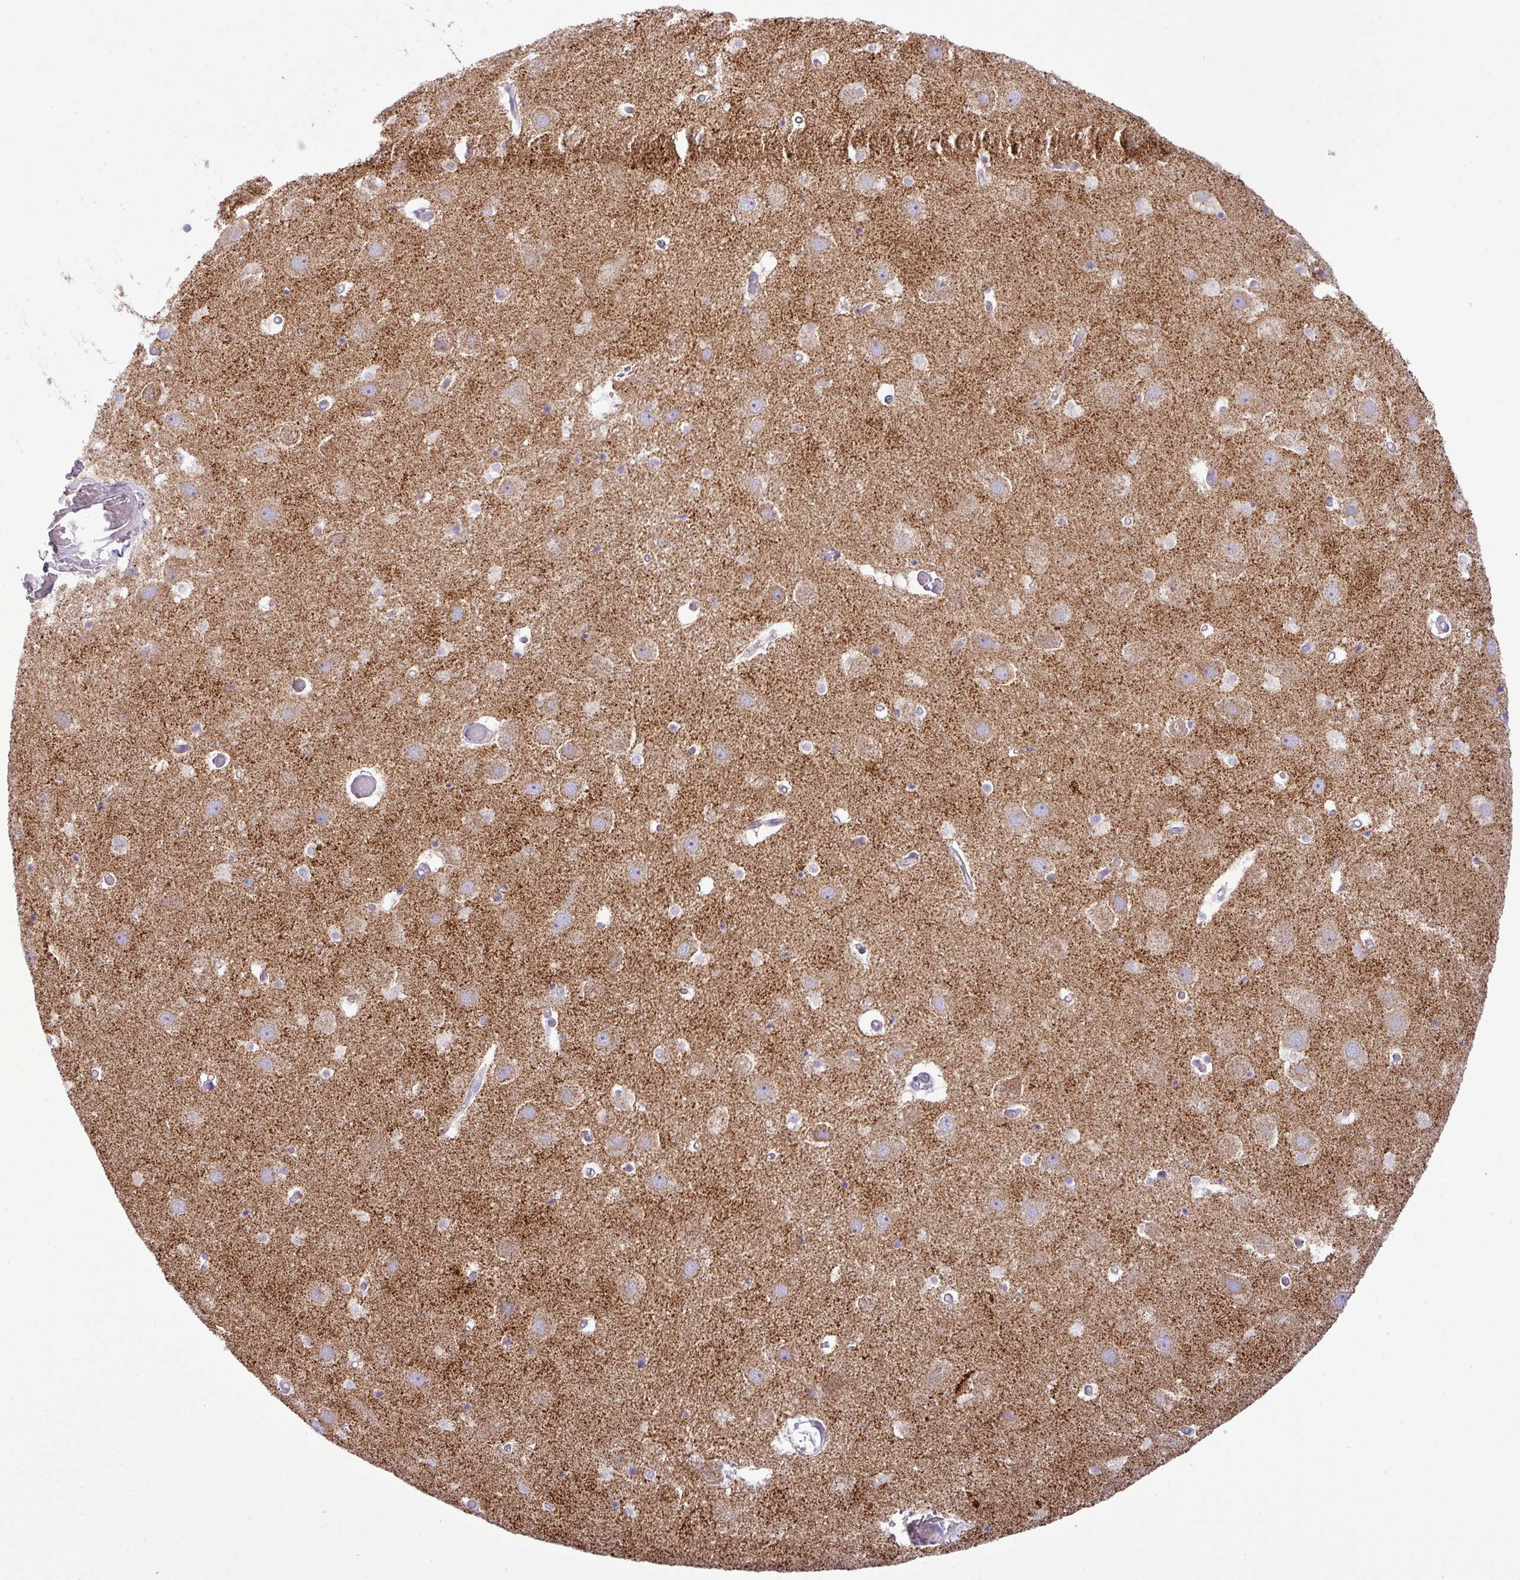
{"staining": {"intensity": "negative", "quantity": "none", "location": "none"}, "tissue": "hippocampus", "cell_type": "Glial cells", "image_type": "normal", "snomed": [{"axis": "morphology", "description": "Normal tissue, NOS"}, {"axis": "topography", "description": "Hippocampus"}], "caption": "High power microscopy image of an immunohistochemistry photomicrograph of normal hippocampus, revealing no significant expression in glial cells. The staining is performed using DAB brown chromogen with nuclei counter-stained in using hematoxylin.", "gene": "ZNF81", "patient": {"sex": "female", "age": 52}}